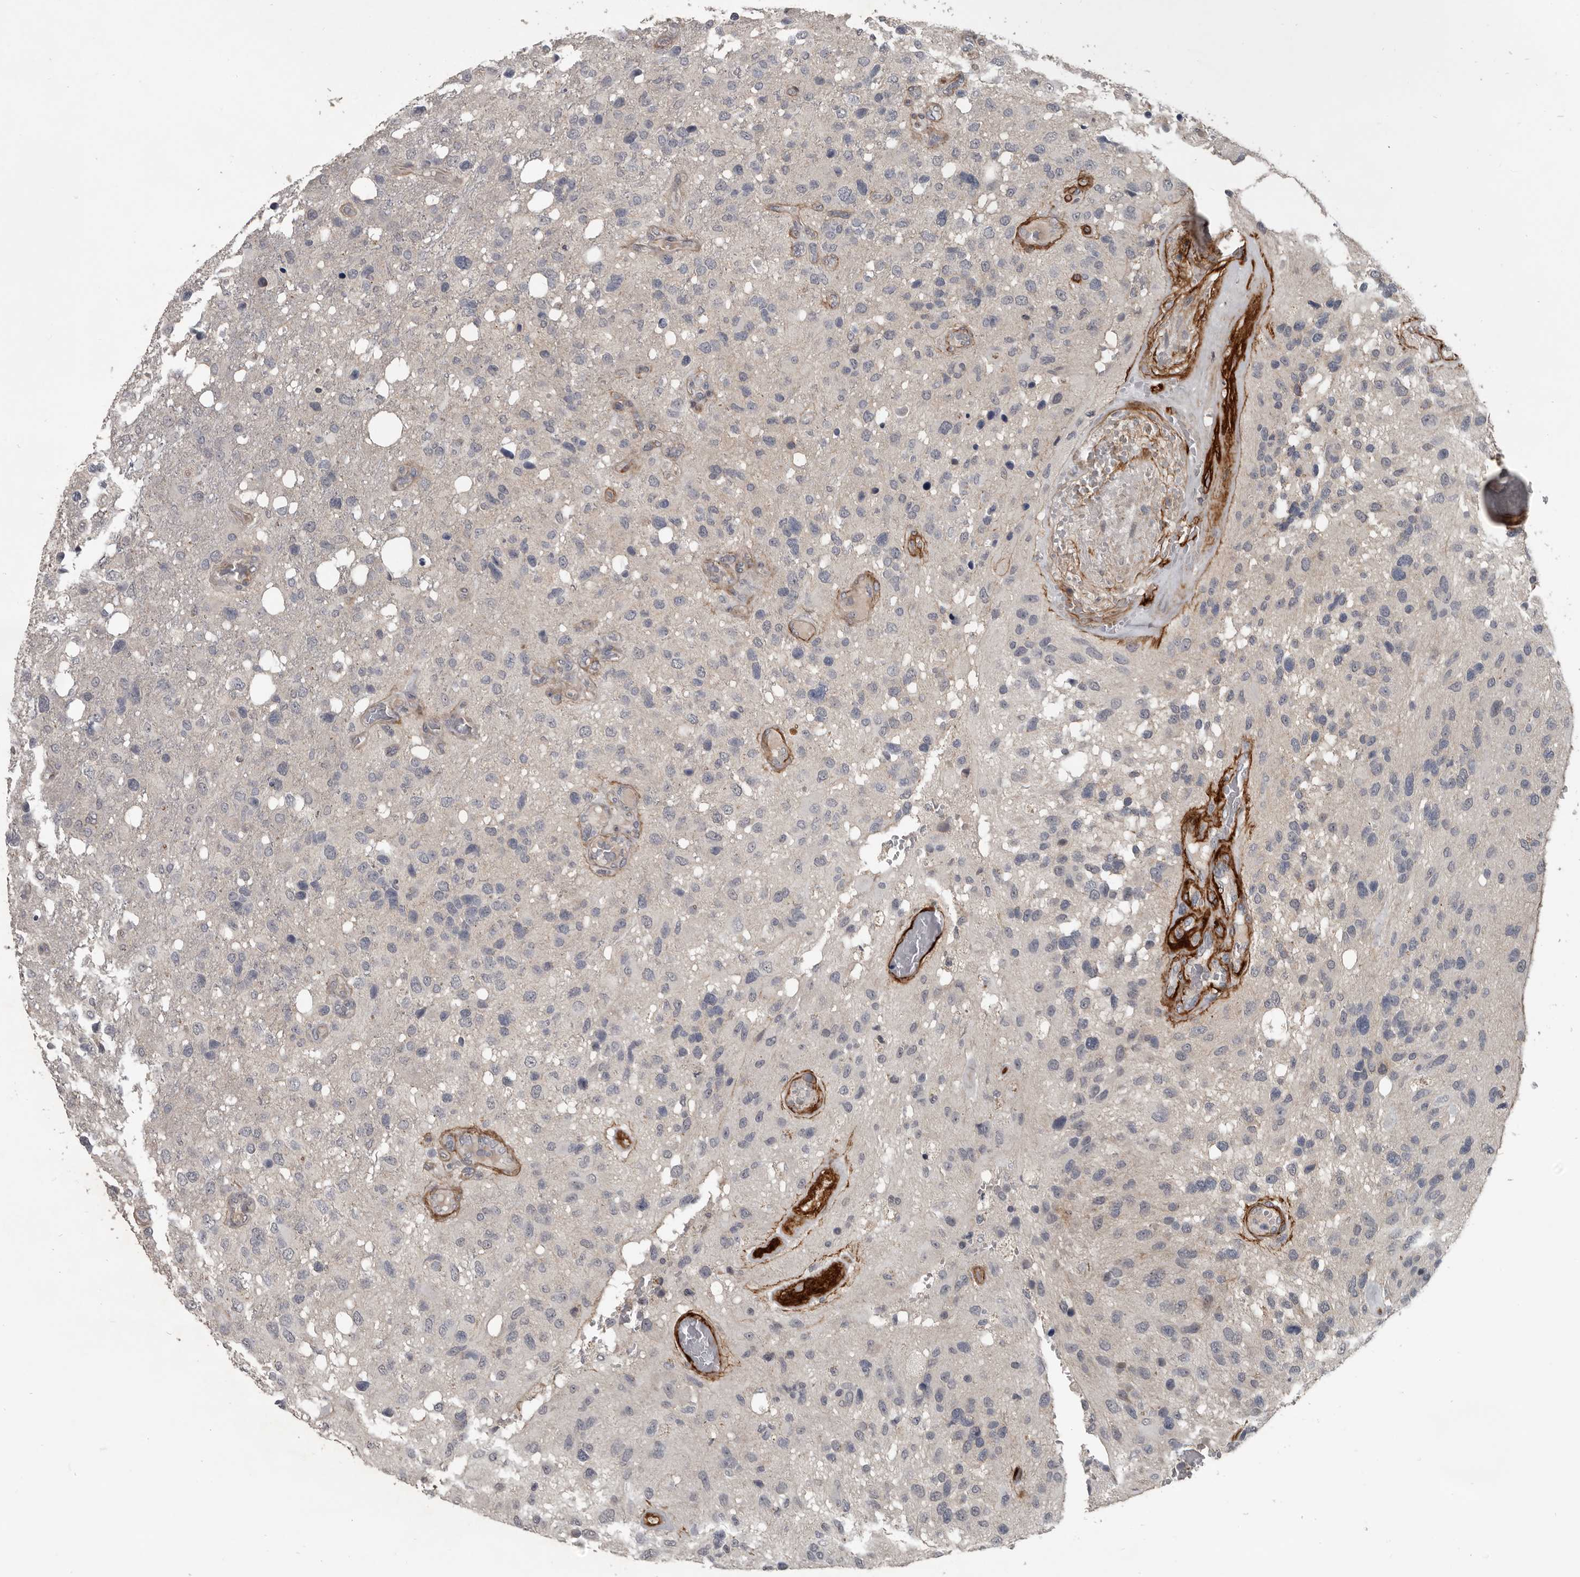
{"staining": {"intensity": "negative", "quantity": "none", "location": "none"}, "tissue": "glioma", "cell_type": "Tumor cells", "image_type": "cancer", "snomed": [{"axis": "morphology", "description": "Glioma, malignant, High grade"}, {"axis": "topography", "description": "Brain"}], "caption": "Tumor cells show no significant expression in malignant high-grade glioma. (DAB immunohistochemistry (IHC) with hematoxylin counter stain).", "gene": "C1orf216", "patient": {"sex": "female", "age": 58}}